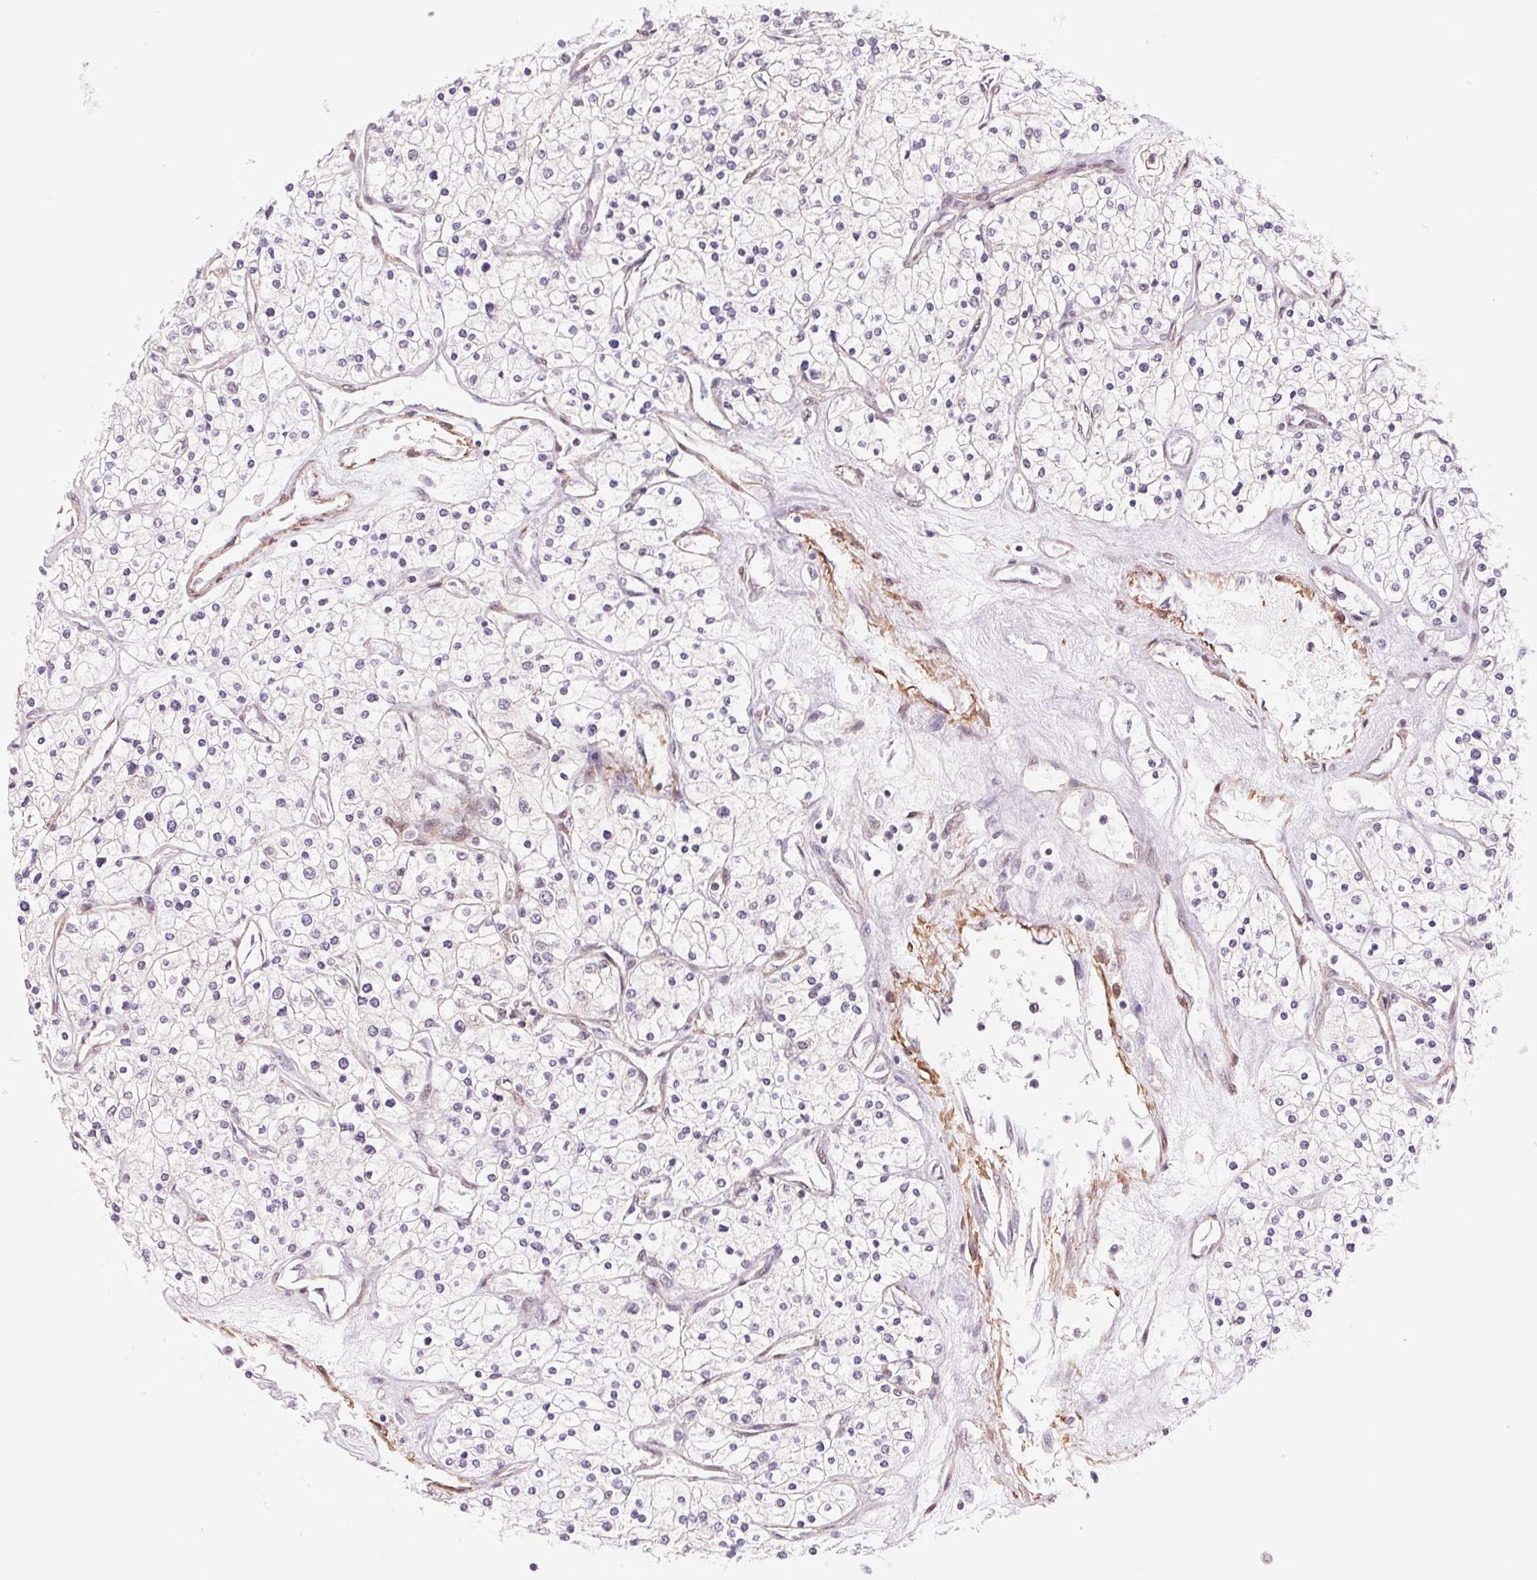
{"staining": {"intensity": "negative", "quantity": "none", "location": "none"}, "tissue": "renal cancer", "cell_type": "Tumor cells", "image_type": "cancer", "snomed": [{"axis": "morphology", "description": "Adenocarcinoma, NOS"}, {"axis": "topography", "description": "Kidney"}], "caption": "Tumor cells show no significant positivity in renal cancer (adenocarcinoma). (Immunohistochemistry (ihc), brightfield microscopy, high magnification).", "gene": "BCAT1", "patient": {"sex": "male", "age": 80}}